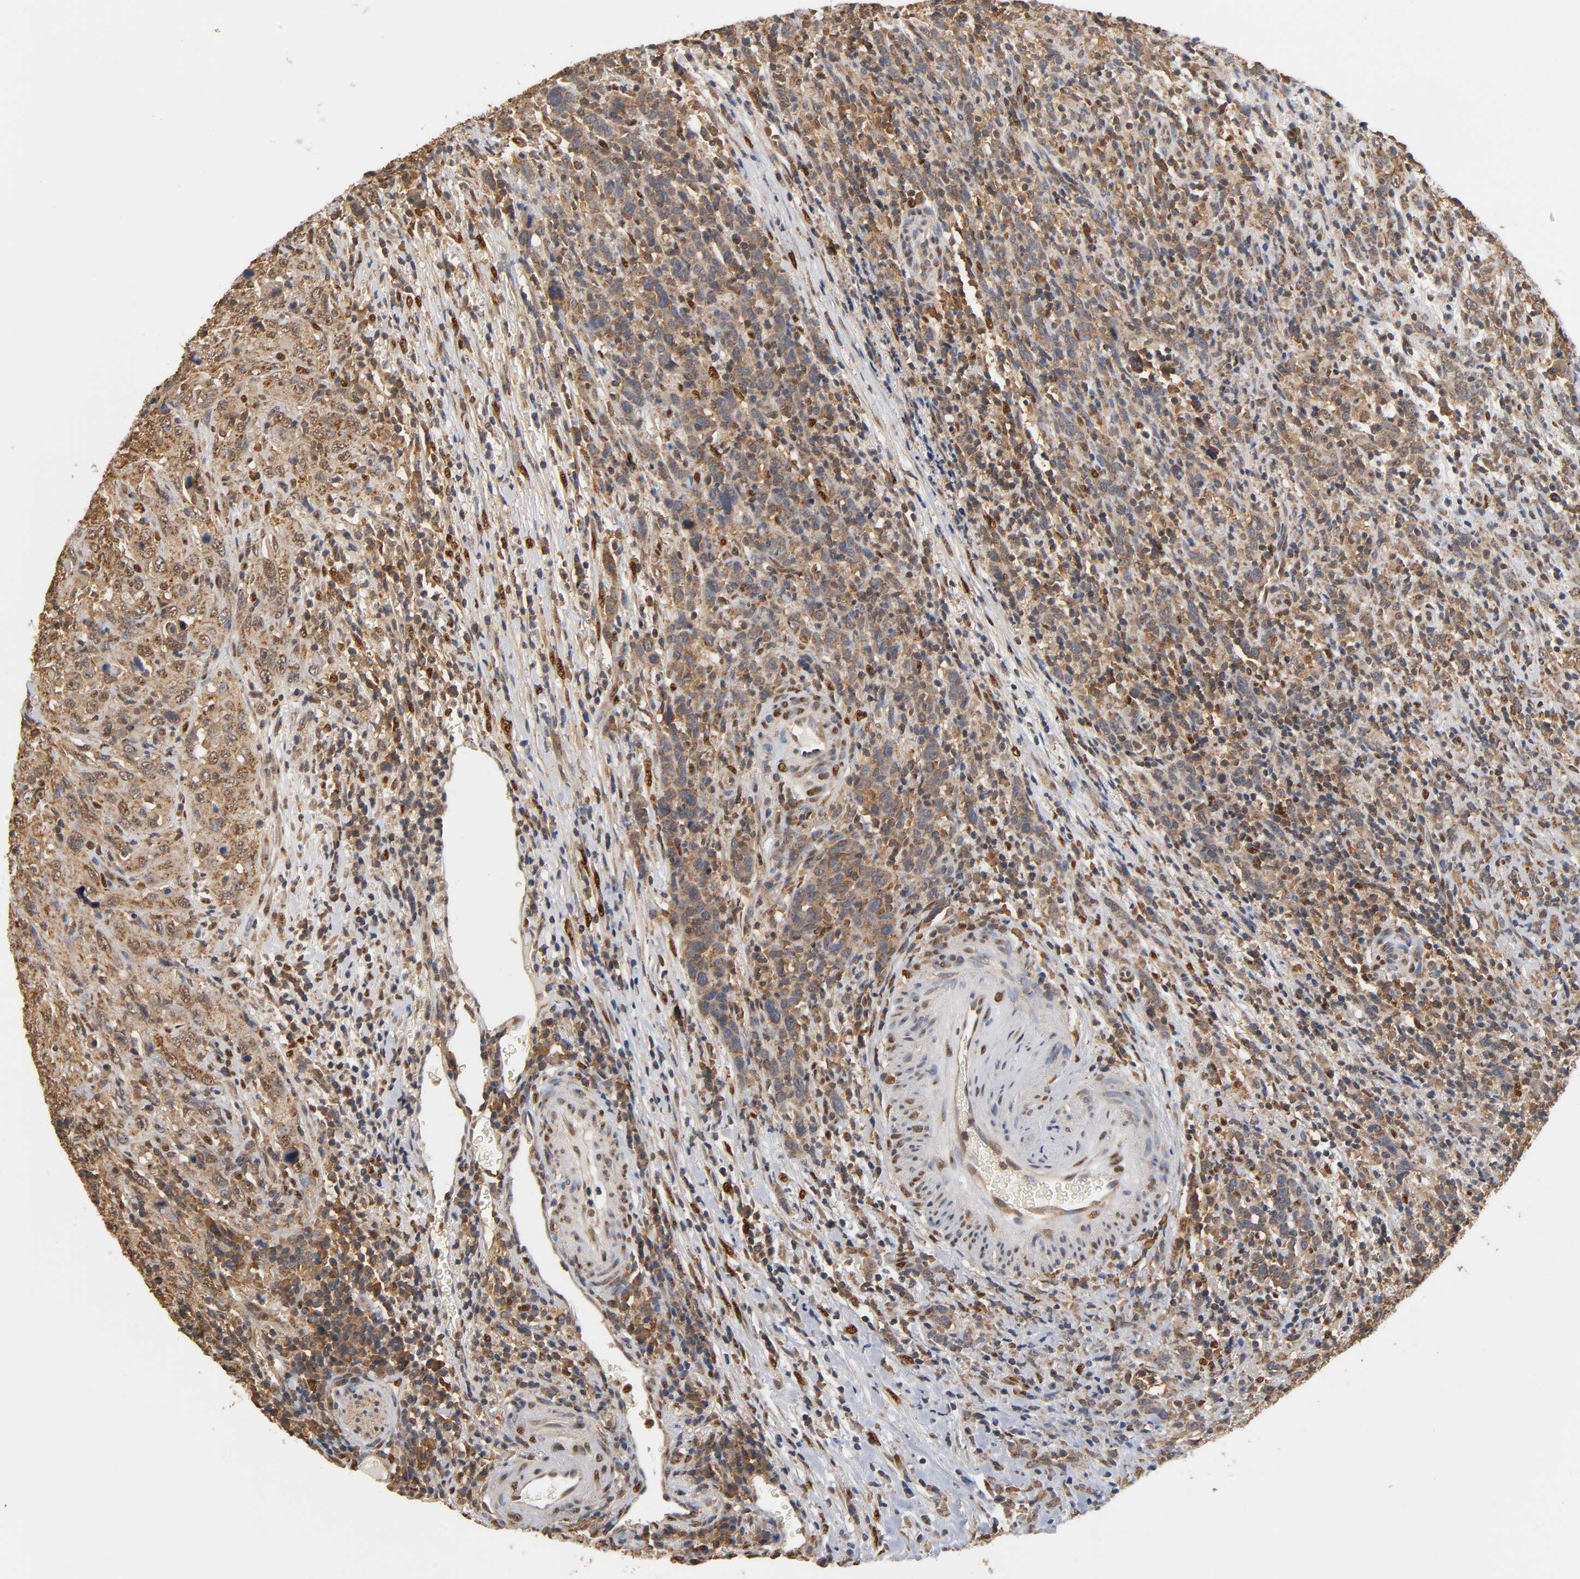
{"staining": {"intensity": "moderate", "quantity": ">75%", "location": "cytoplasmic/membranous"}, "tissue": "urothelial cancer", "cell_type": "Tumor cells", "image_type": "cancer", "snomed": [{"axis": "morphology", "description": "Urothelial carcinoma, High grade"}, {"axis": "topography", "description": "Urinary bladder"}], "caption": "Brown immunohistochemical staining in urothelial carcinoma (high-grade) demonstrates moderate cytoplasmic/membranous positivity in about >75% of tumor cells.", "gene": "PKN1", "patient": {"sex": "male", "age": 61}}